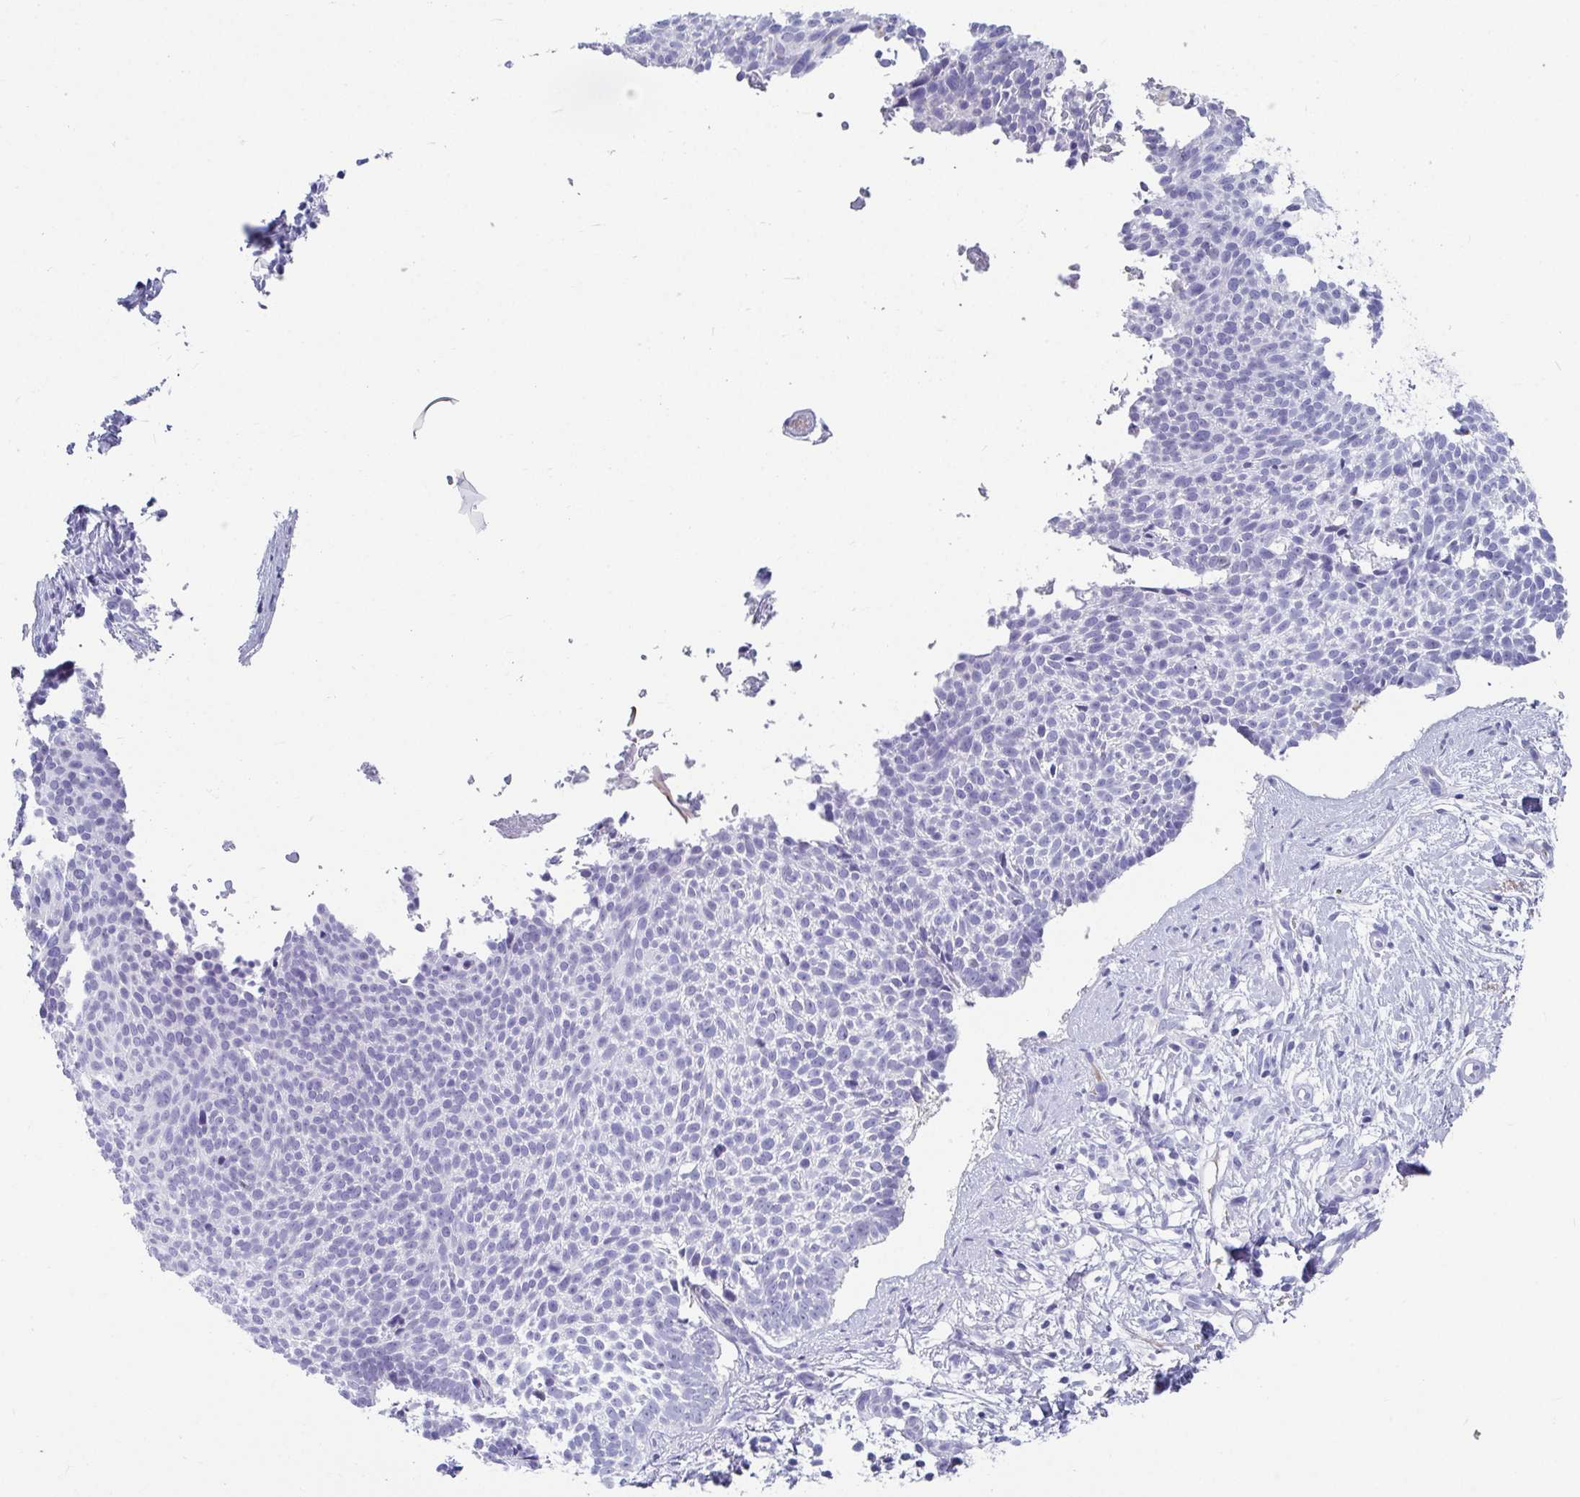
{"staining": {"intensity": "negative", "quantity": "none", "location": "none"}, "tissue": "skin cancer", "cell_type": "Tumor cells", "image_type": "cancer", "snomed": [{"axis": "morphology", "description": "Basal cell carcinoma"}, {"axis": "topography", "description": "Skin"}, {"axis": "topography", "description": "Skin of back"}], "caption": "Micrograph shows no protein positivity in tumor cells of basal cell carcinoma (skin) tissue.", "gene": "NPY", "patient": {"sex": "male", "age": 81}}